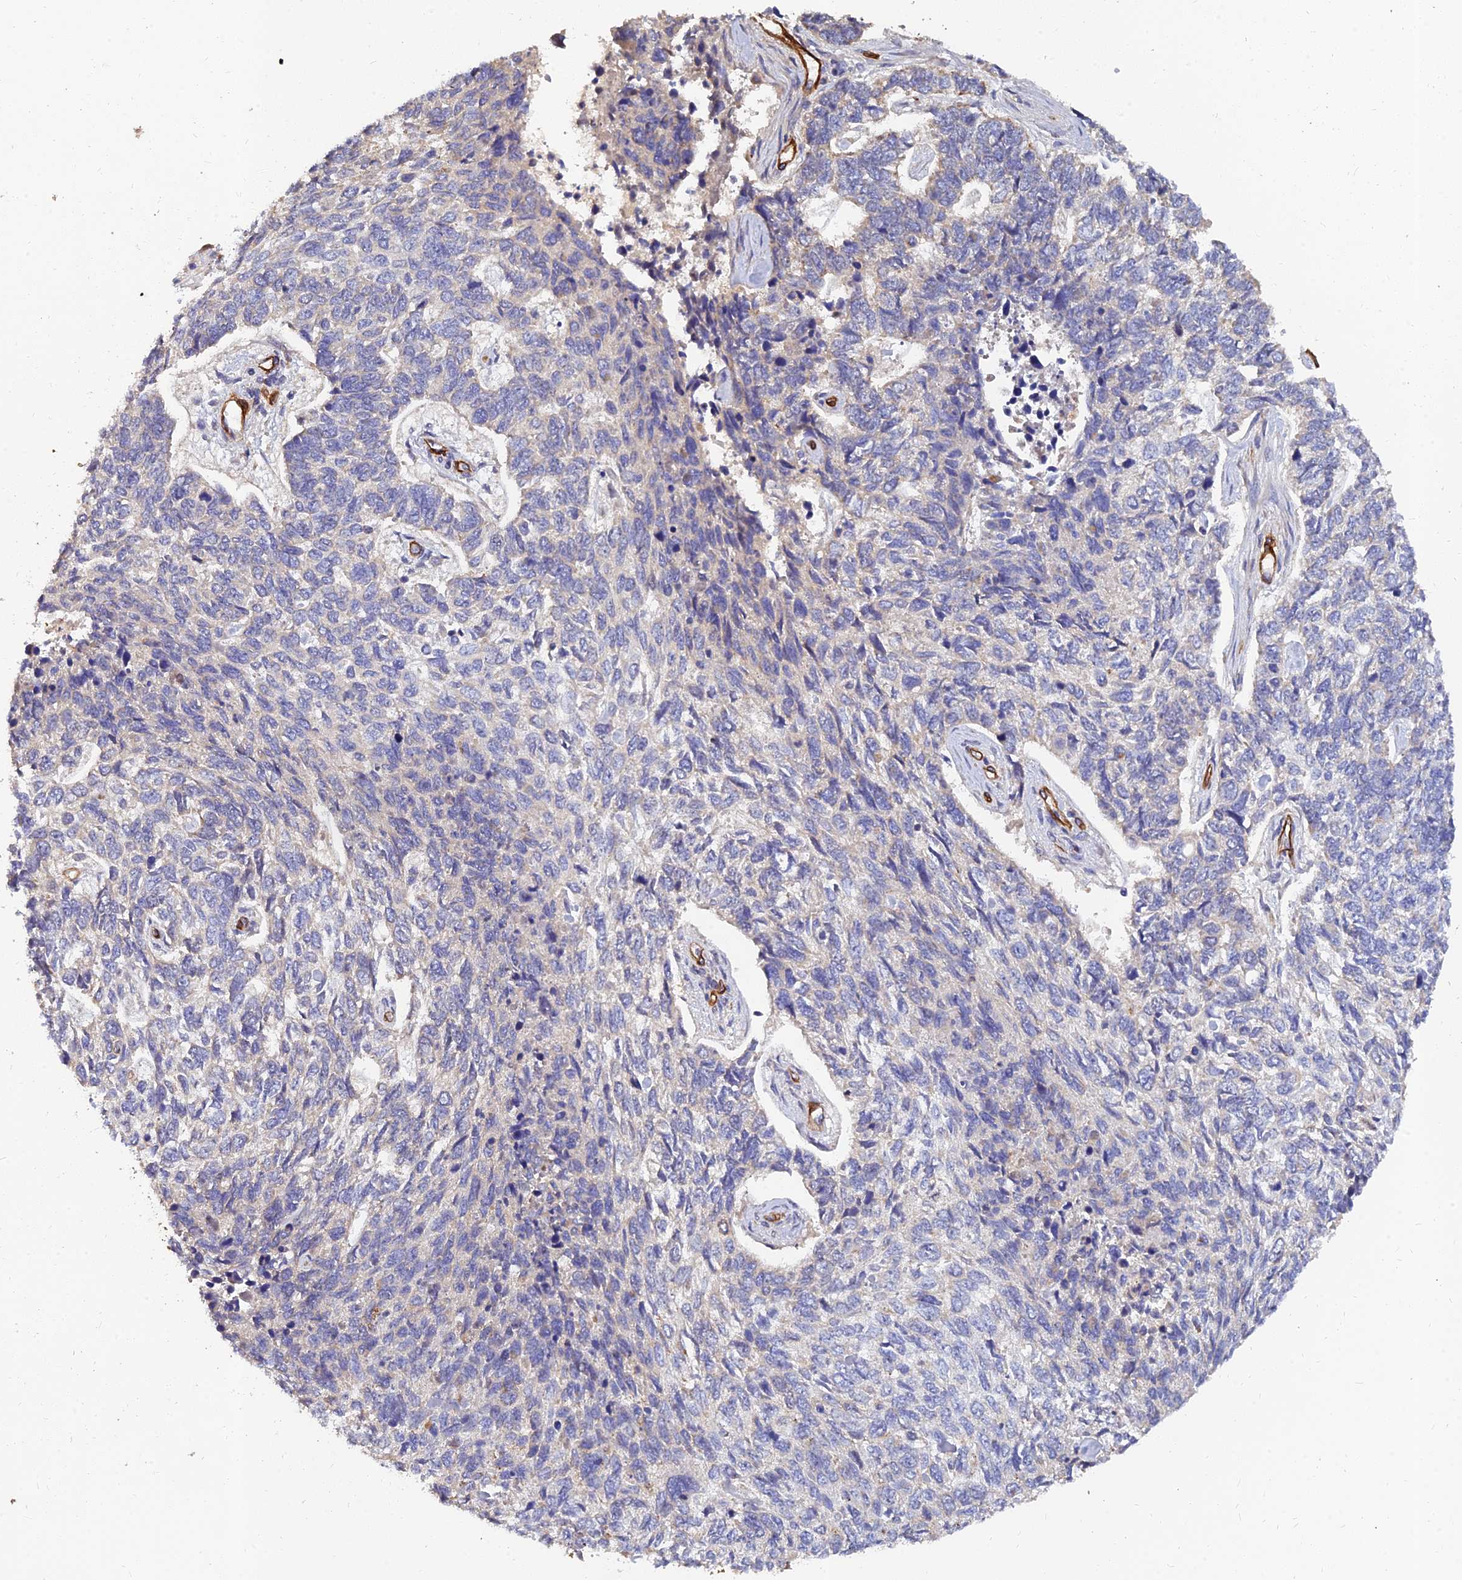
{"staining": {"intensity": "negative", "quantity": "none", "location": "none"}, "tissue": "skin cancer", "cell_type": "Tumor cells", "image_type": "cancer", "snomed": [{"axis": "morphology", "description": "Basal cell carcinoma"}, {"axis": "topography", "description": "Skin"}], "caption": "Immunohistochemistry photomicrograph of basal cell carcinoma (skin) stained for a protein (brown), which reveals no staining in tumor cells.", "gene": "MRPL35", "patient": {"sex": "female", "age": 65}}